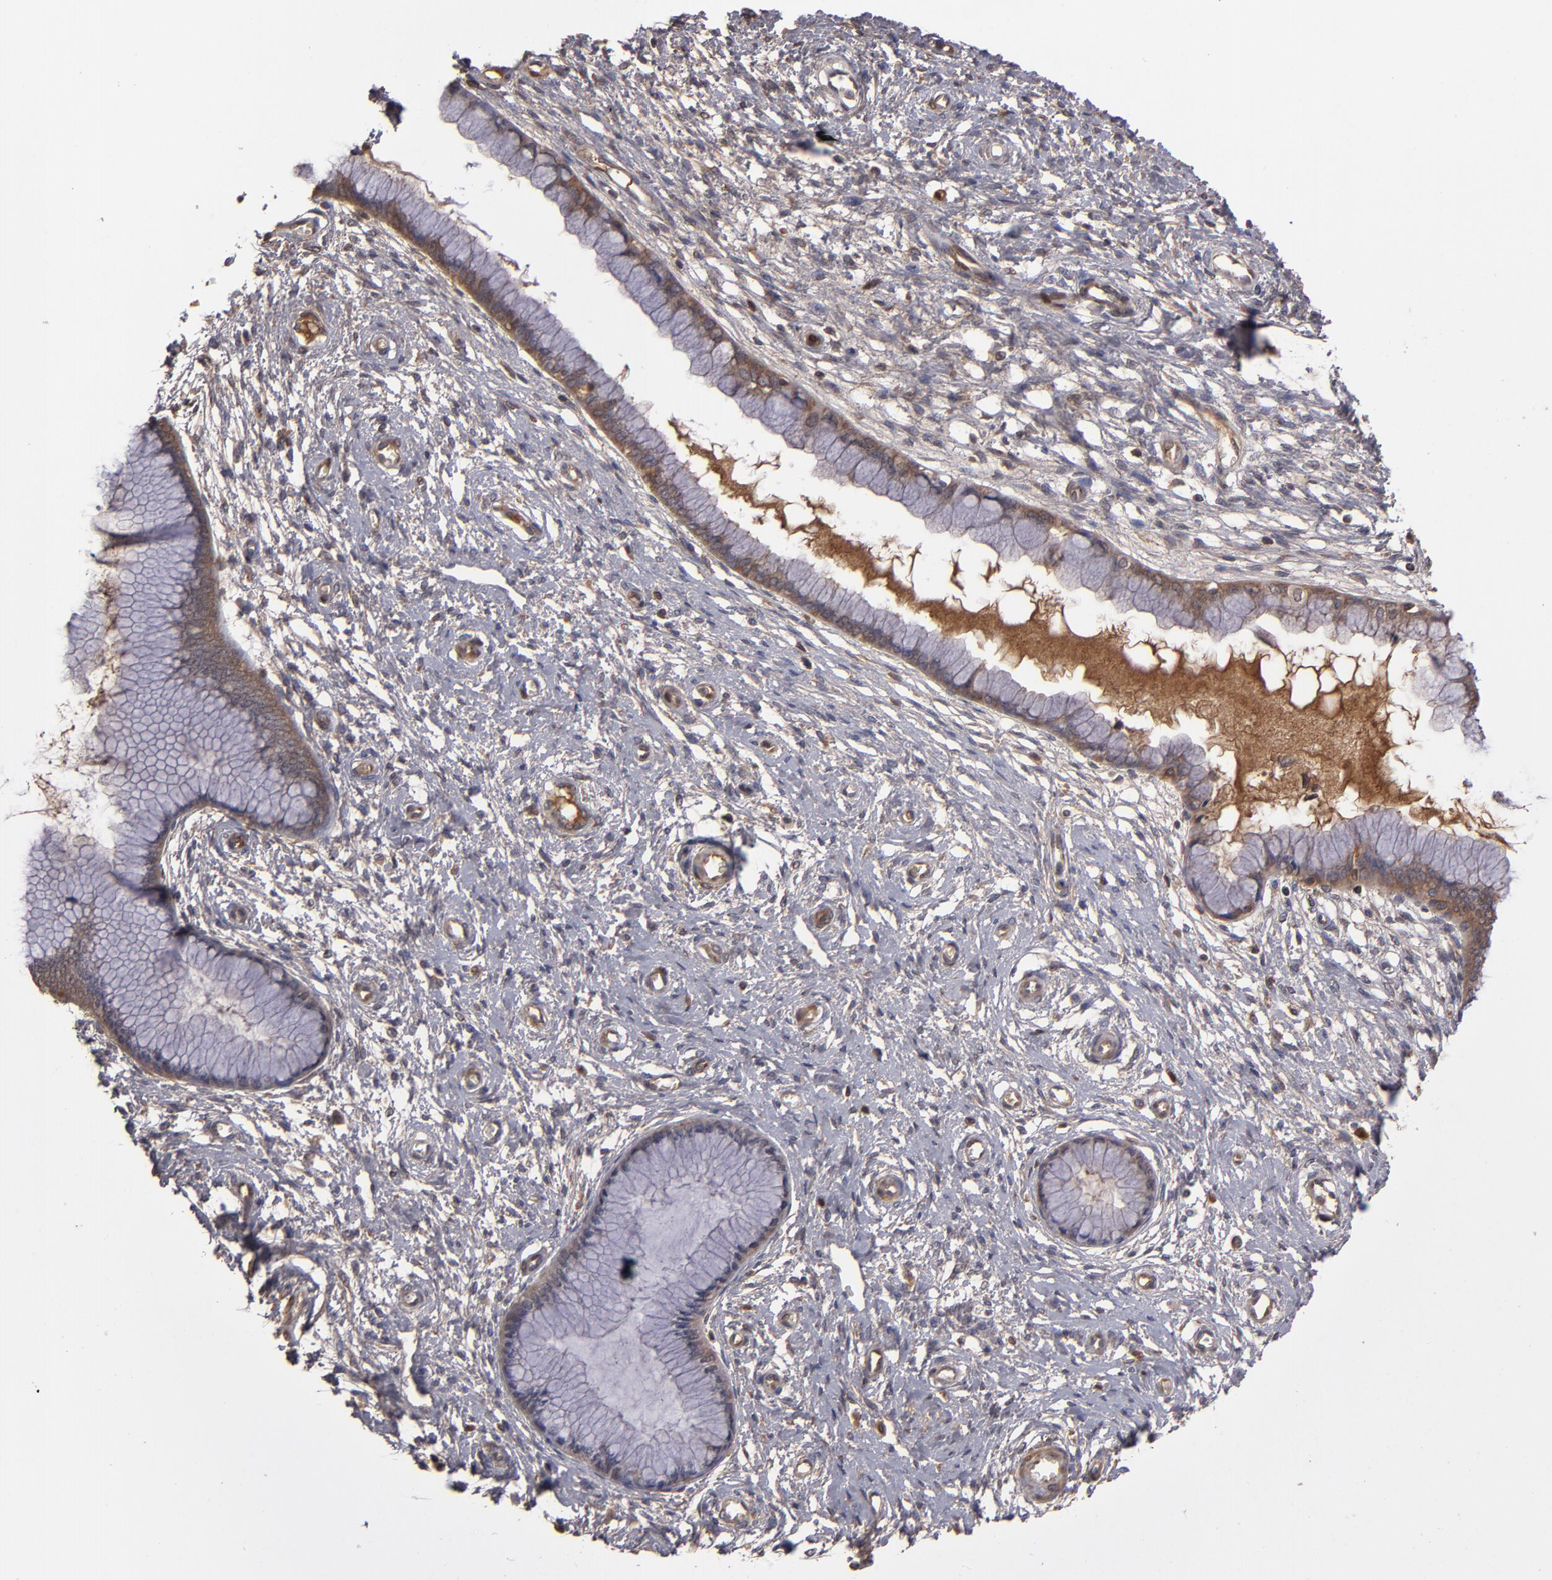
{"staining": {"intensity": "weak", "quantity": "25%-75%", "location": "cytoplasmic/membranous"}, "tissue": "cervix", "cell_type": "Glandular cells", "image_type": "normal", "snomed": [{"axis": "morphology", "description": "Normal tissue, NOS"}, {"axis": "topography", "description": "Cervix"}], "caption": "A brown stain shows weak cytoplasmic/membranous positivity of a protein in glandular cells of benign cervix. (Stains: DAB in brown, nuclei in blue, Microscopy: brightfield microscopy at high magnification).", "gene": "SERPINA7", "patient": {"sex": "female", "age": 55}}